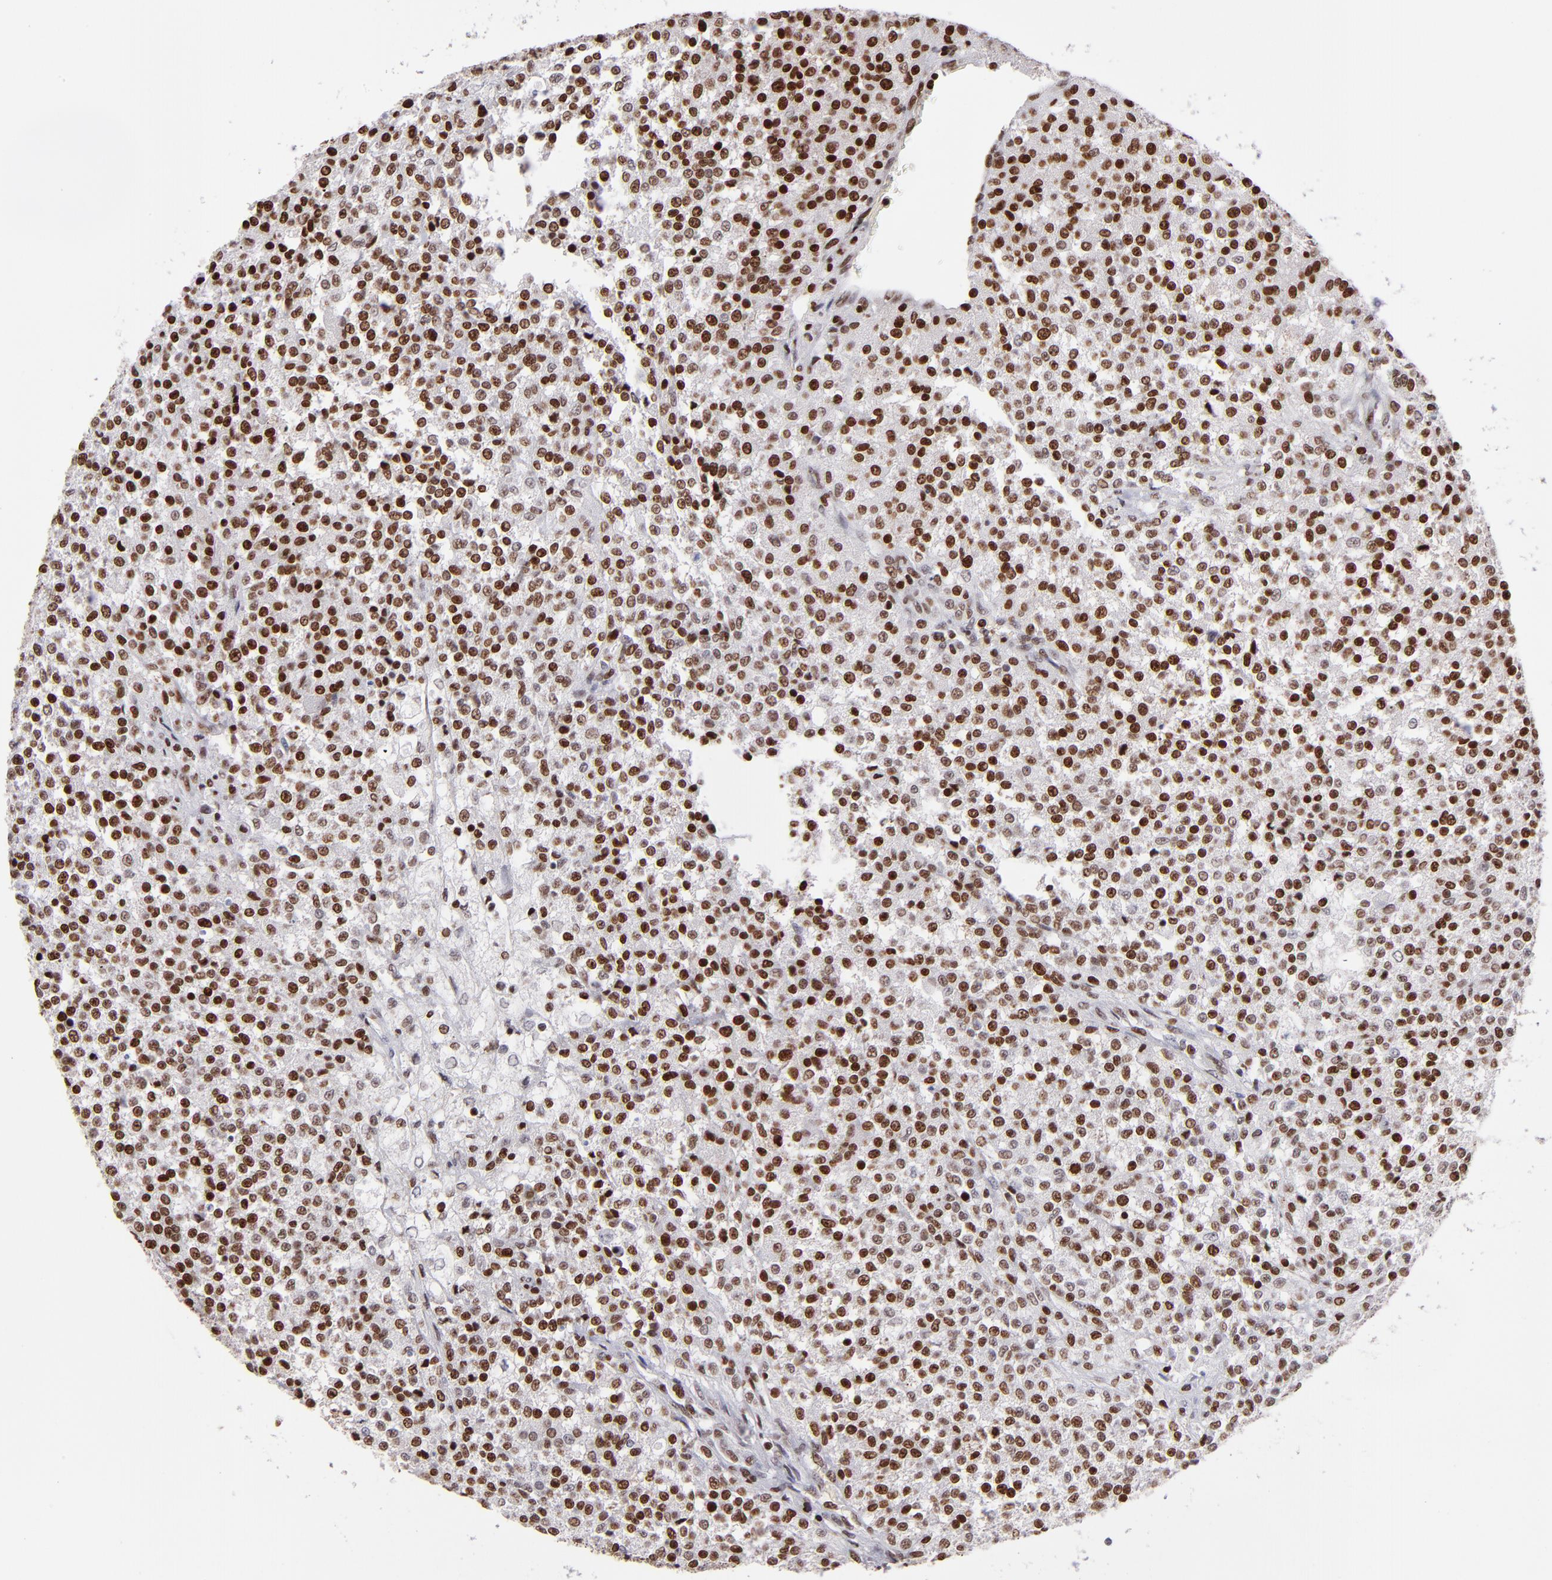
{"staining": {"intensity": "strong", "quantity": ">75%", "location": "nuclear"}, "tissue": "testis cancer", "cell_type": "Tumor cells", "image_type": "cancer", "snomed": [{"axis": "morphology", "description": "Seminoma, NOS"}, {"axis": "topography", "description": "Testis"}], "caption": "Immunohistochemical staining of seminoma (testis) reveals high levels of strong nuclear expression in about >75% of tumor cells.", "gene": "POLA1", "patient": {"sex": "male", "age": 59}}